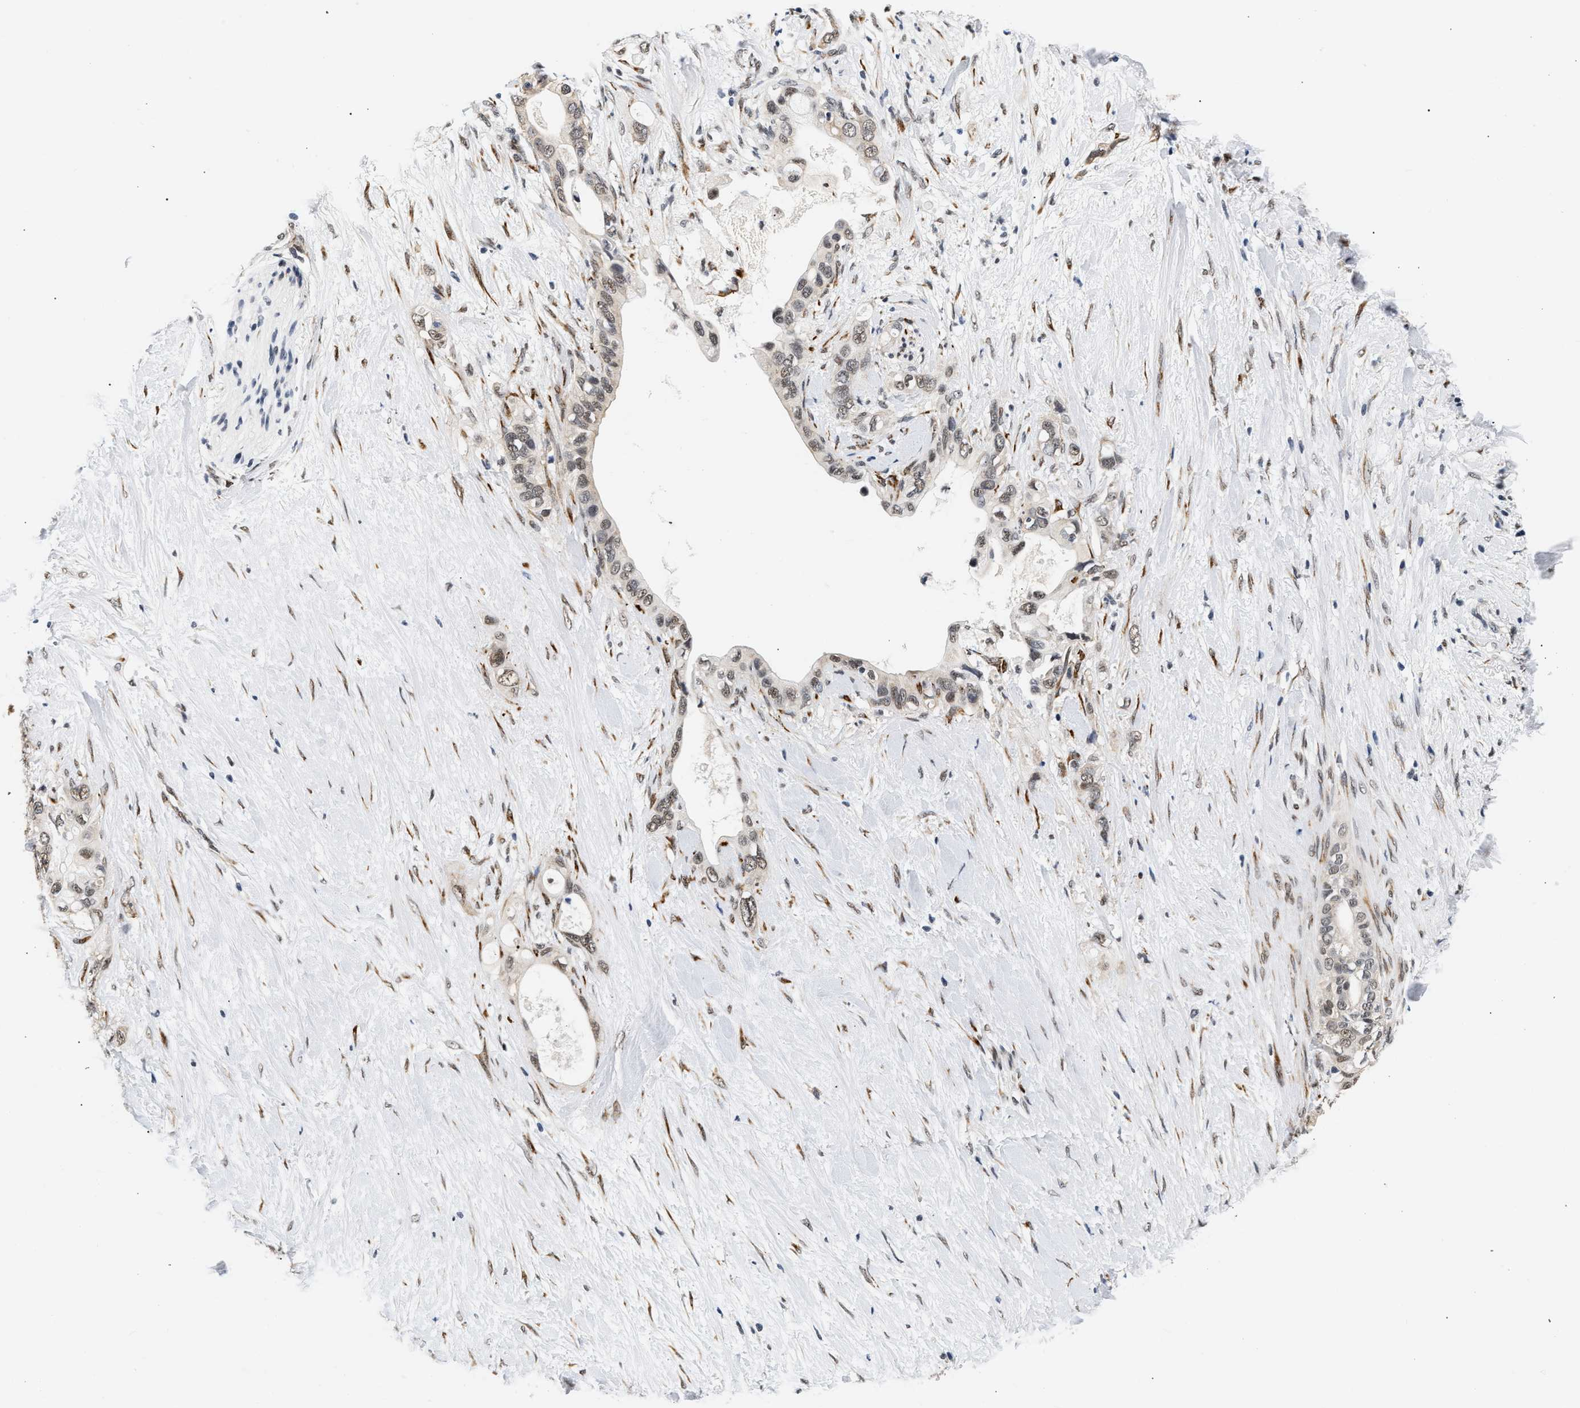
{"staining": {"intensity": "weak", "quantity": "25%-75%", "location": "nuclear"}, "tissue": "pancreatic cancer", "cell_type": "Tumor cells", "image_type": "cancer", "snomed": [{"axis": "morphology", "description": "Adenocarcinoma, NOS"}, {"axis": "topography", "description": "Pancreas"}], "caption": "Human pancreatic adenocarcinoma stained with a brown dye exhibits weak nuclear positive staining in approximately 25%-75% of tumor cells.", "gene": "THOC1", "patient": {"sex": "female", "age": 56}}